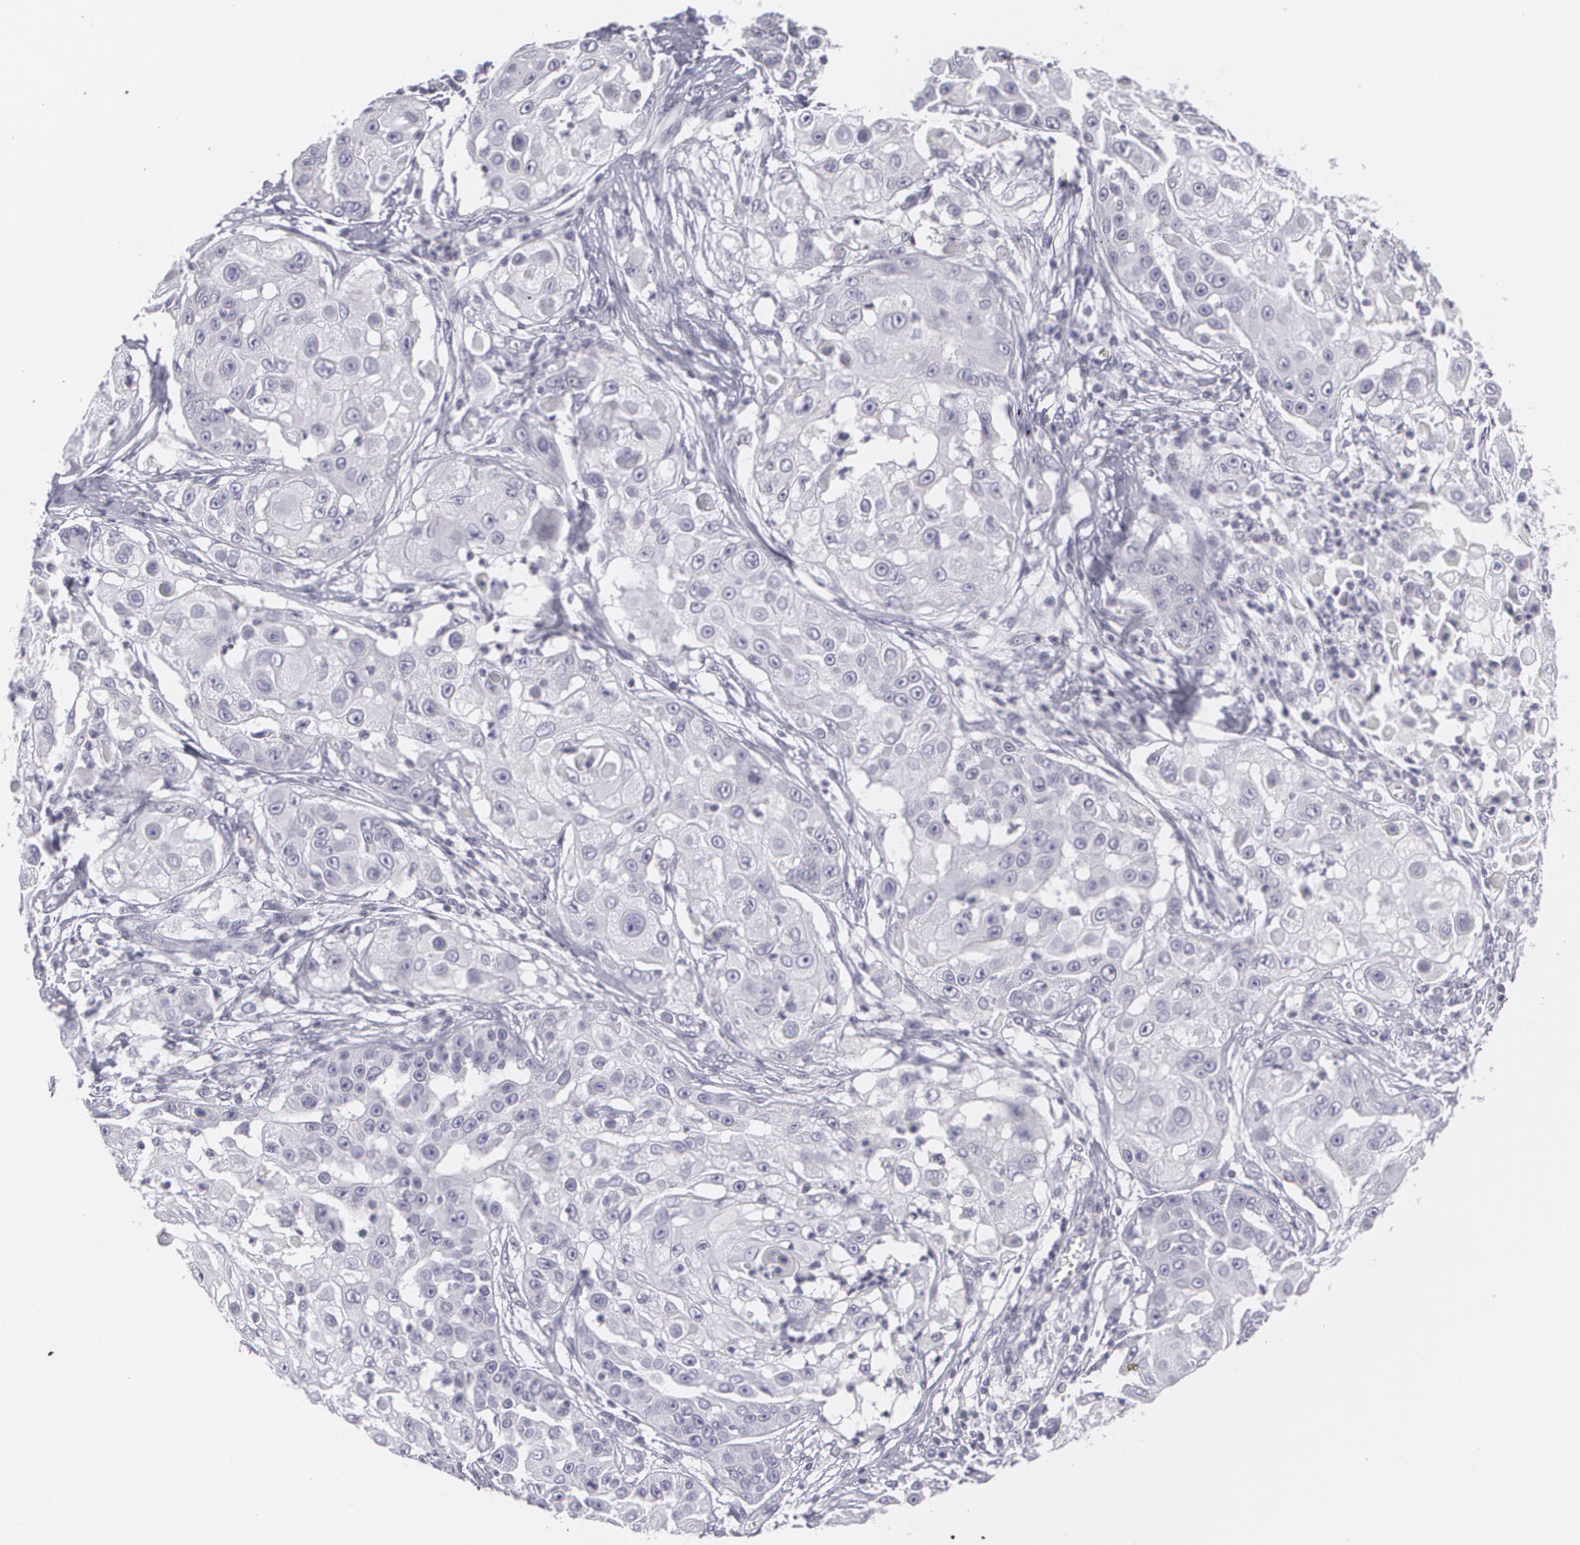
{"staining": {"intensity": "negative", "quantity": "none", "location": "none"}, "tissue": "skin cancer", "cell_type": "Tumor cells", "image_type": "cancer", "snomed": [{"axis": "morphology", "description": "Squamous cell carcinoma, NOS"}, {"axis": "topography", "description": "Skin"}], "caption": "Human skin cancer stained for a protein using immunohistochemistry (IHC) reveals no staining in tumor cells.", "gene": "MBNL3", "patient": {"sex": "female", "age": 57}}